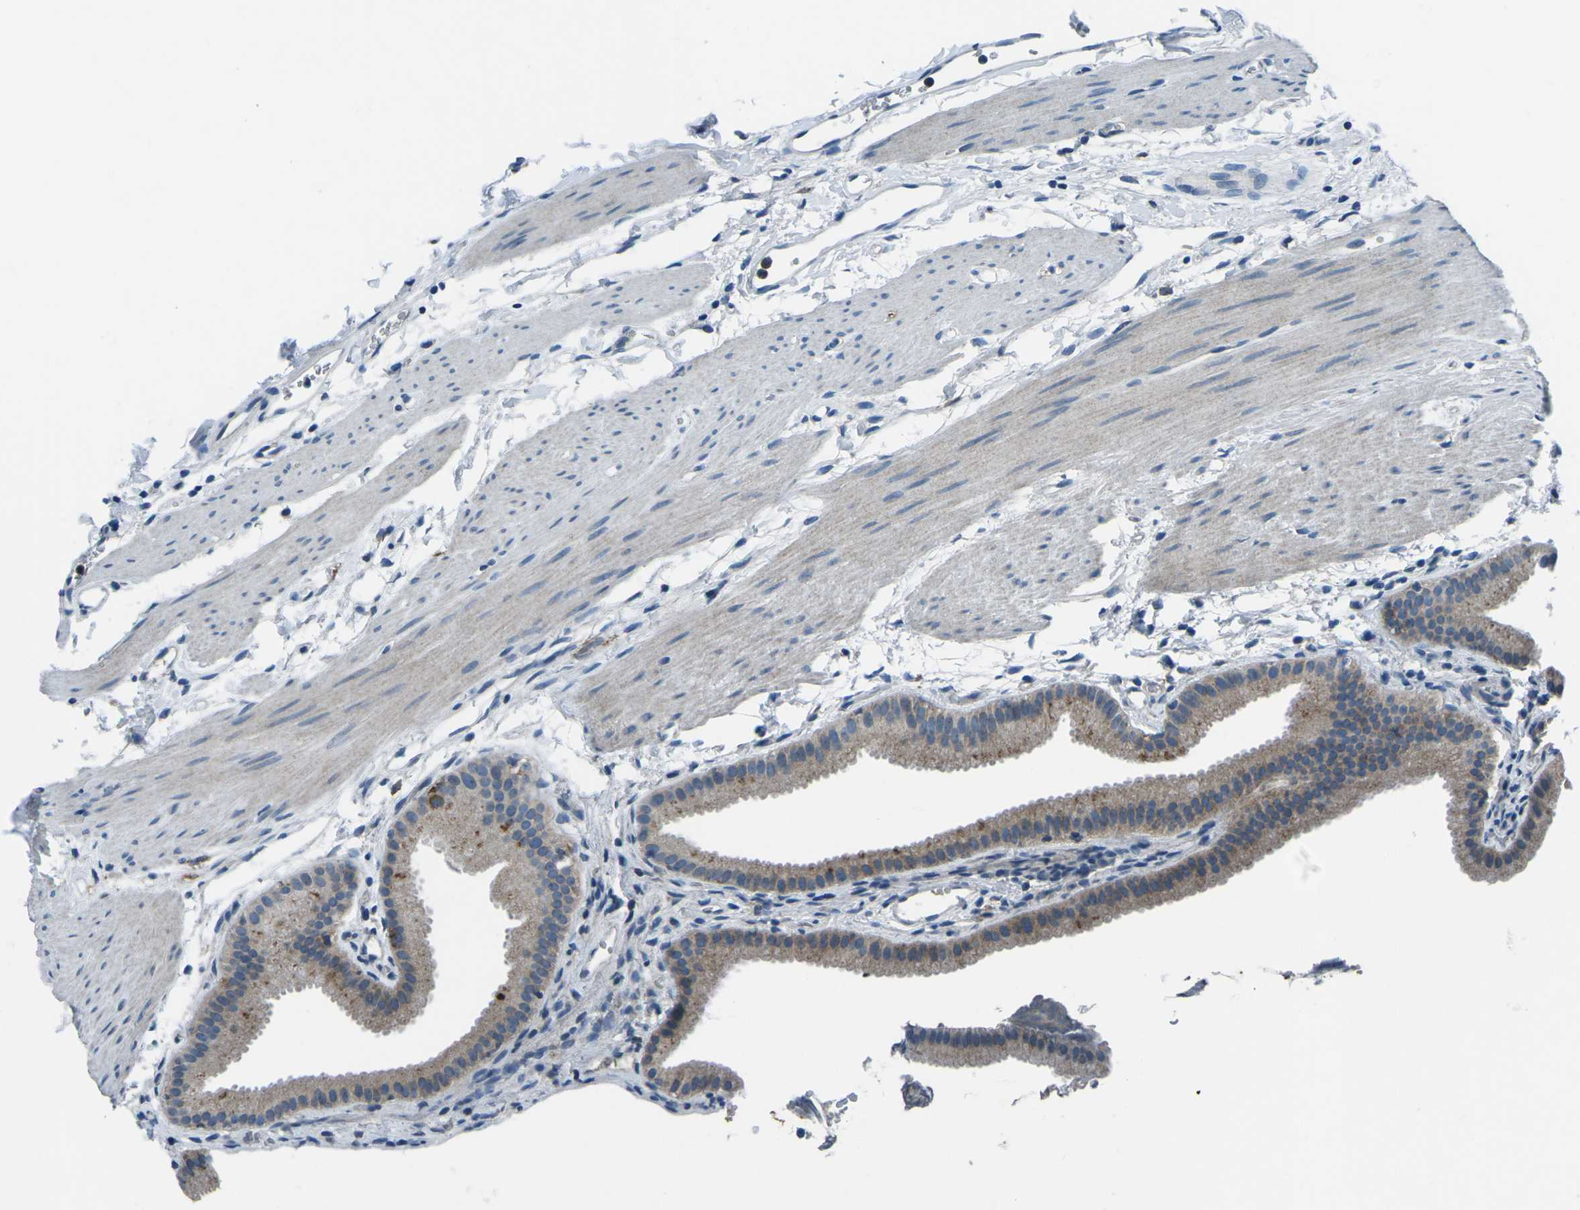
{"staining": {"intensity": "moderate", "quantity": "<25%", "location": "cytoplasmic/membranous"}, "tissue": "gallbladder", "cell_type": "Glandular cells", "image_type": "normal", "snomed": [{"axis": "morphology", "description": "Normal tissue, NOS"}, {"axis": "topography", "description": "Gallbladder"}], "caption": "IHC of normal gallbladder exhibits low levels of moderate cytoplasmic/membranous staining in approximately <25% of glandular cells.", "gene": "CD1D", "patient": {"sex": "female", "age": 64}}